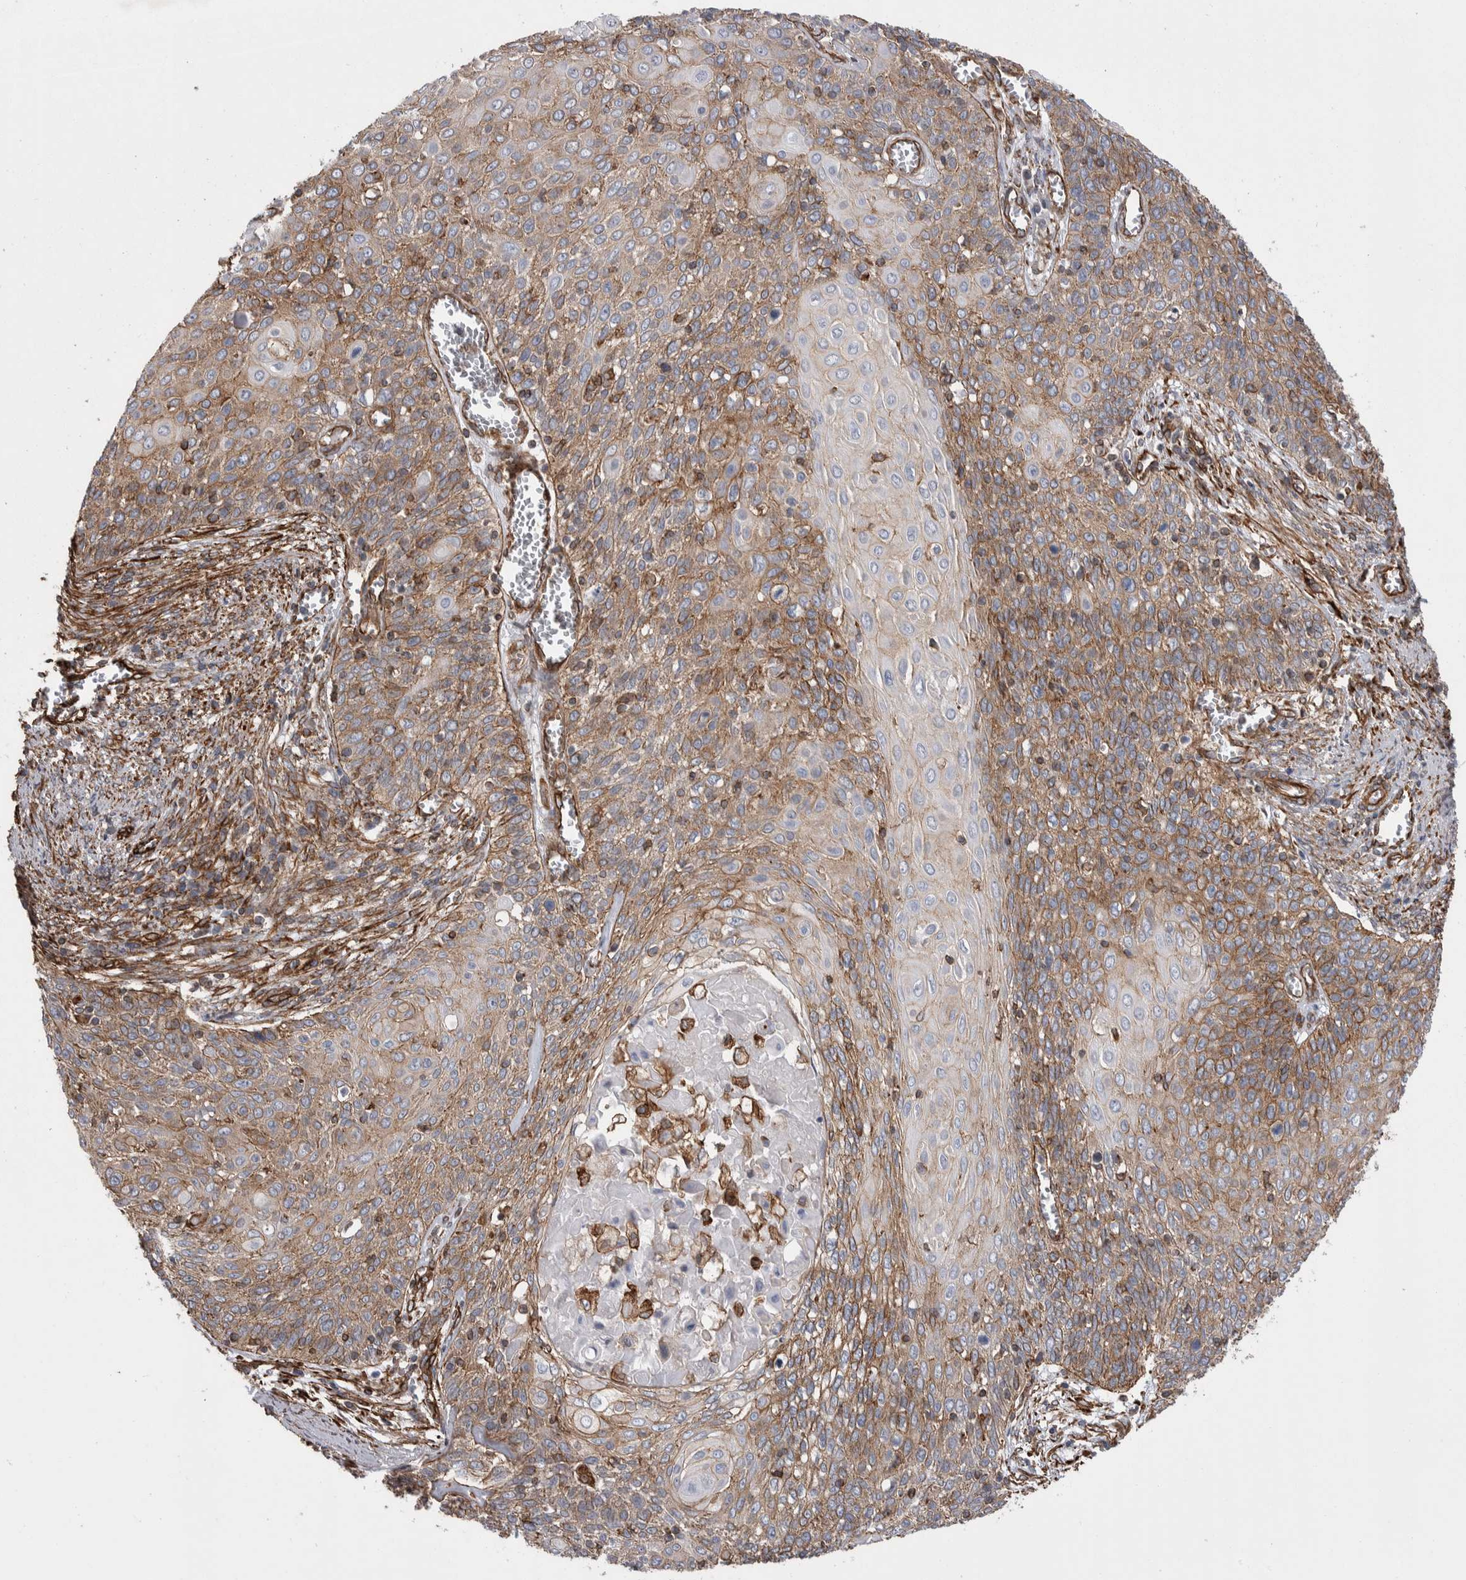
{"staining": {"intensity": "moderate", "quantity": ">75%", "location": "cytoplasmic/membranous"}, "tissue": "cervical cancer", "cell_type": "Tumor cells", "image_type": "cancer", "snomed": [{"axis": "morphology", "description": "Squamous cell carcinoma, NOS"}, {"axis": "topography", "description": "Cervix"}], "caption": "Squamous cell carcinoma (cervical) was stained to show a protein in brown. There is medium levels of moderate cytoplasmic/membranous expression in approximately >75% of tumor cells.", "gene": "KIF12", "patient": {"sex": "female", "age": 39}}